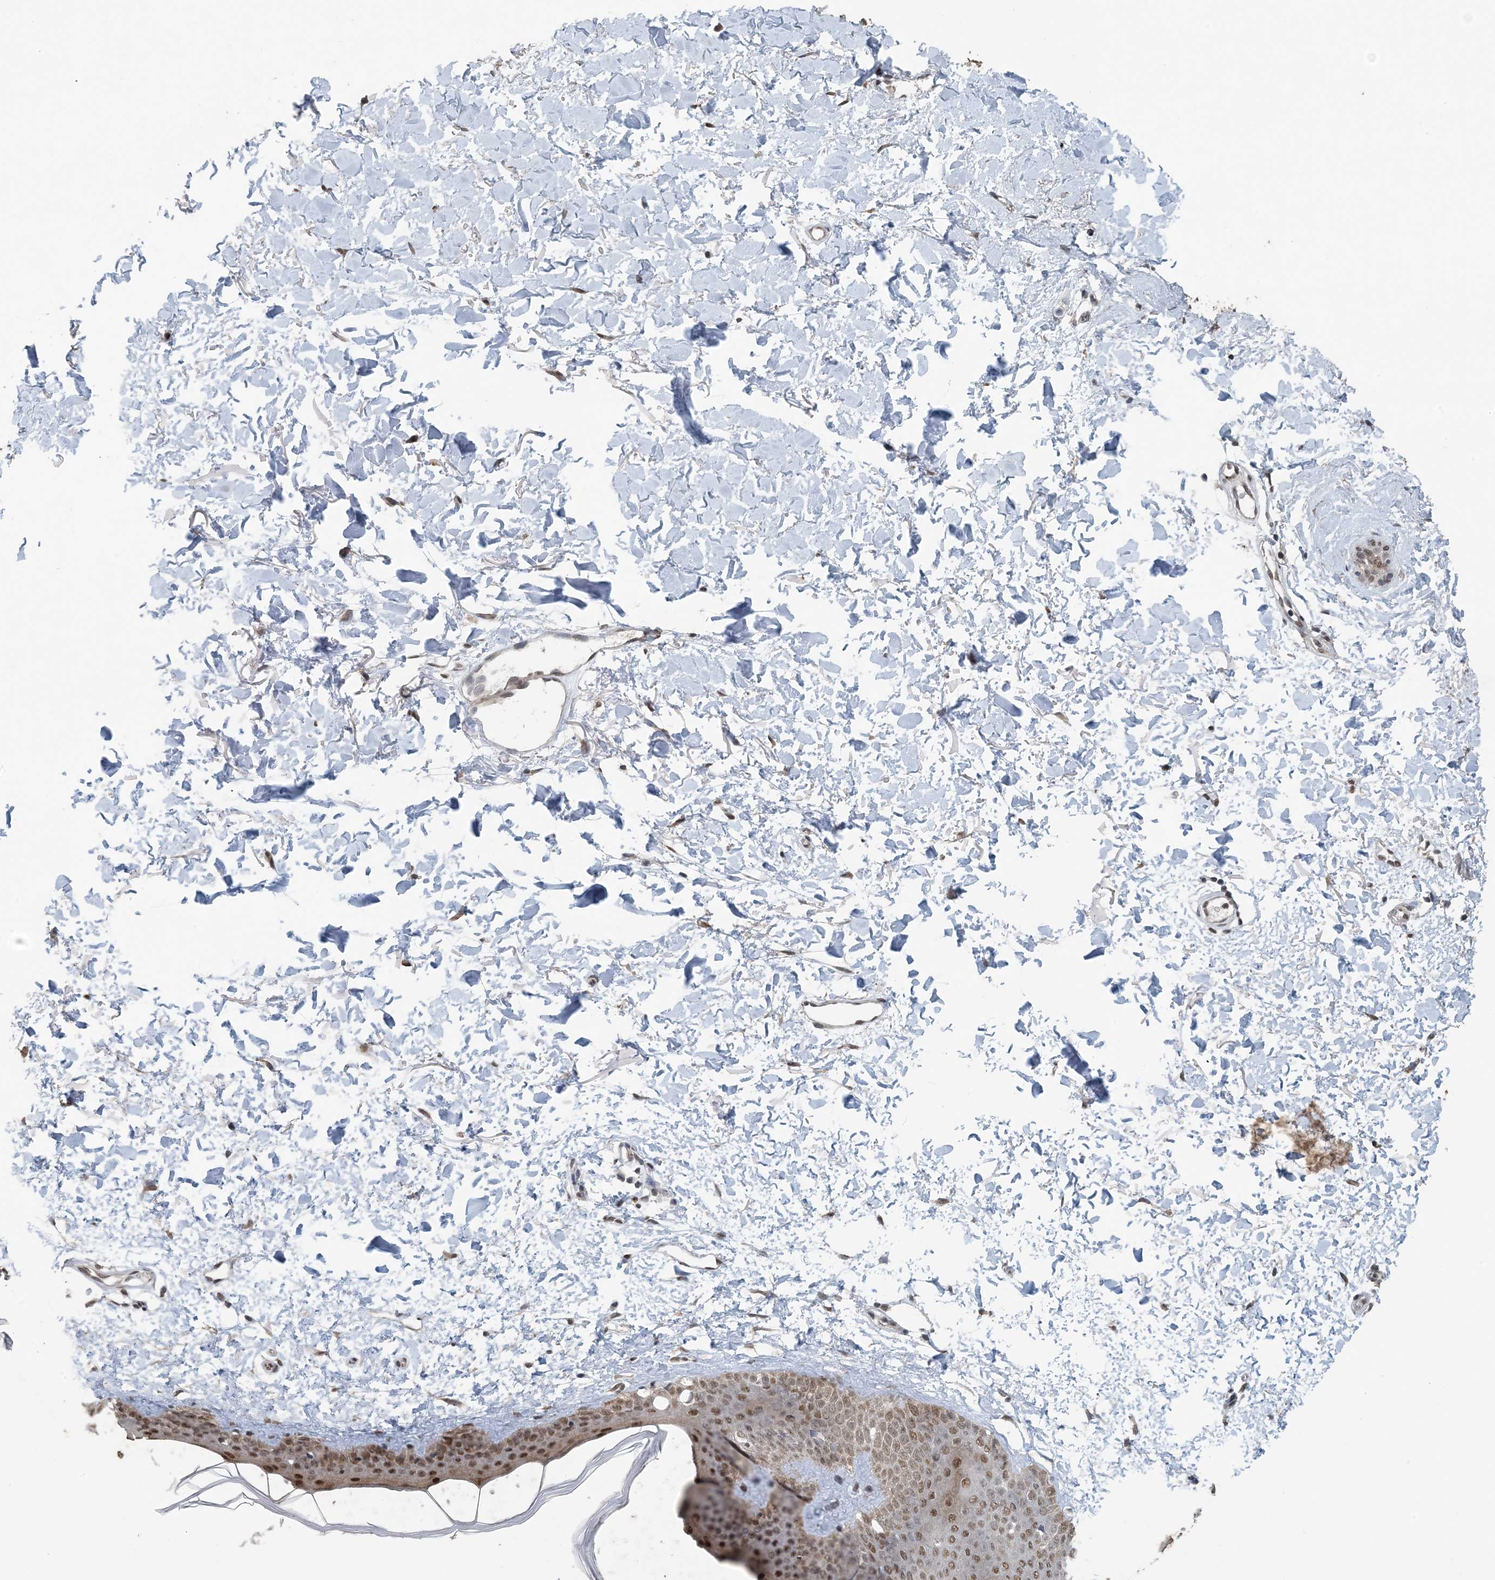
{"staining": {"intensity": "moderate", "quantity": ">75%", "location": "cytoplasmic/membranous,nuclear"}, "tissue": "skin", "cell_type": "Fibroblasts", "image_type": "normal", "snomed": [{"axis": "morphology", "description": "Normal tissue, NOS"}, {"axis": "topography", "description": "Skin"}], "caption": "Moderate cytoplasmic/membranous,nuclear staining is identified in approximately >75% of fibroblasts in unremarkable skin.", "gene": "MBD2", "patient": {"sex": "female", "age": 58}}